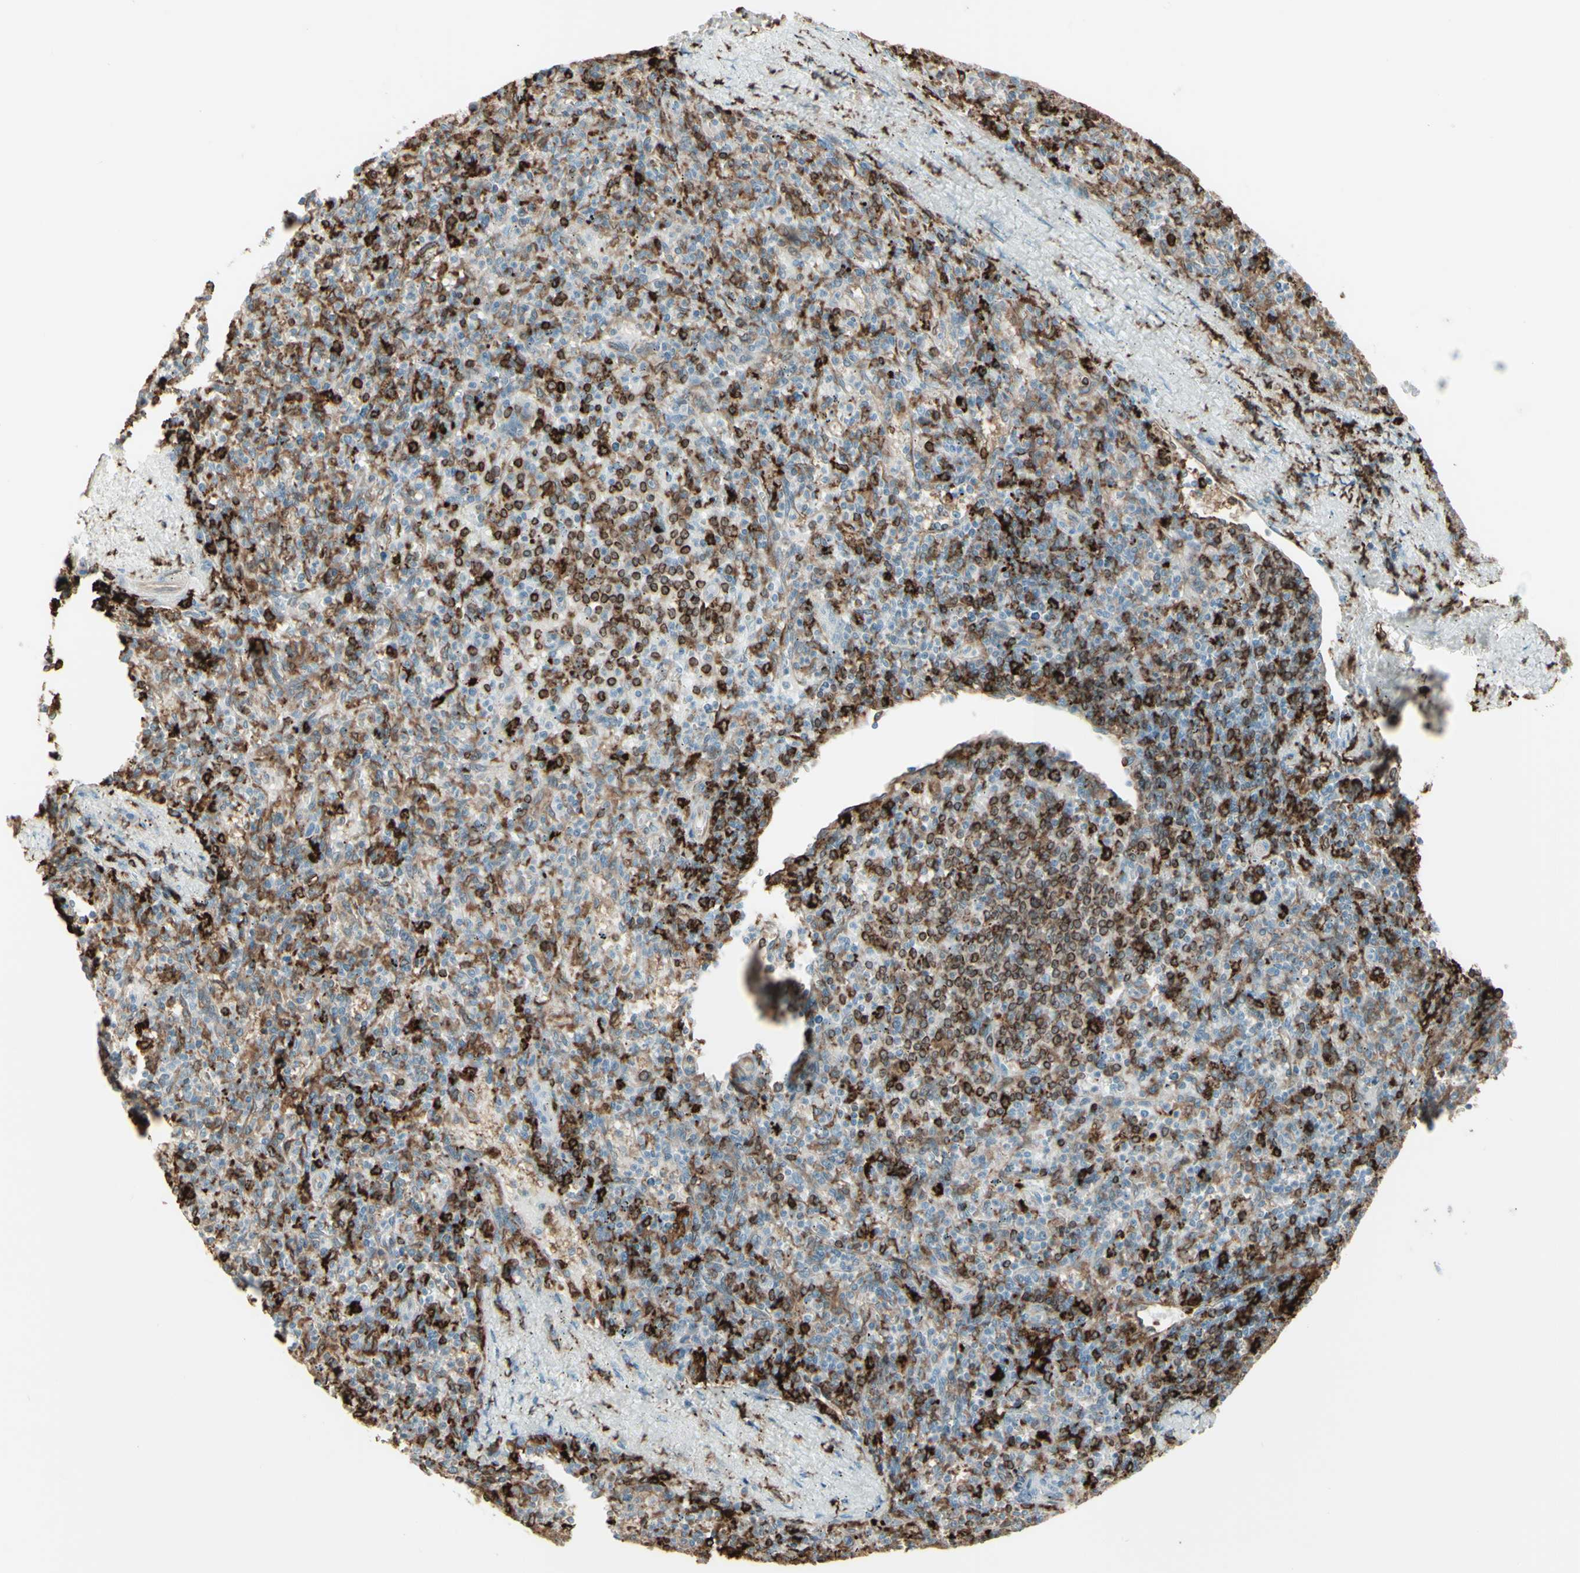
{"staining": {"intensity": "strong", "quantity": "25%-75%", "location": "cytoplasmic/membranous"}, "tissue": "spleen", "cell_type": "Cells in red pulp", "image_type": "normal", "snomed": [{"axis": "morphology", "description": "Normal tissue, NOS"}, {"axis": "topography", "description": "Spleen"}], "caption": "Protein staining of unremarkable spleen reveals strong cytoplasmic/membranous positivity in approximately 25%-75% of cells in red pulp.", "gene": "HLA", "patient": {"sex": "male", "age": 72}}